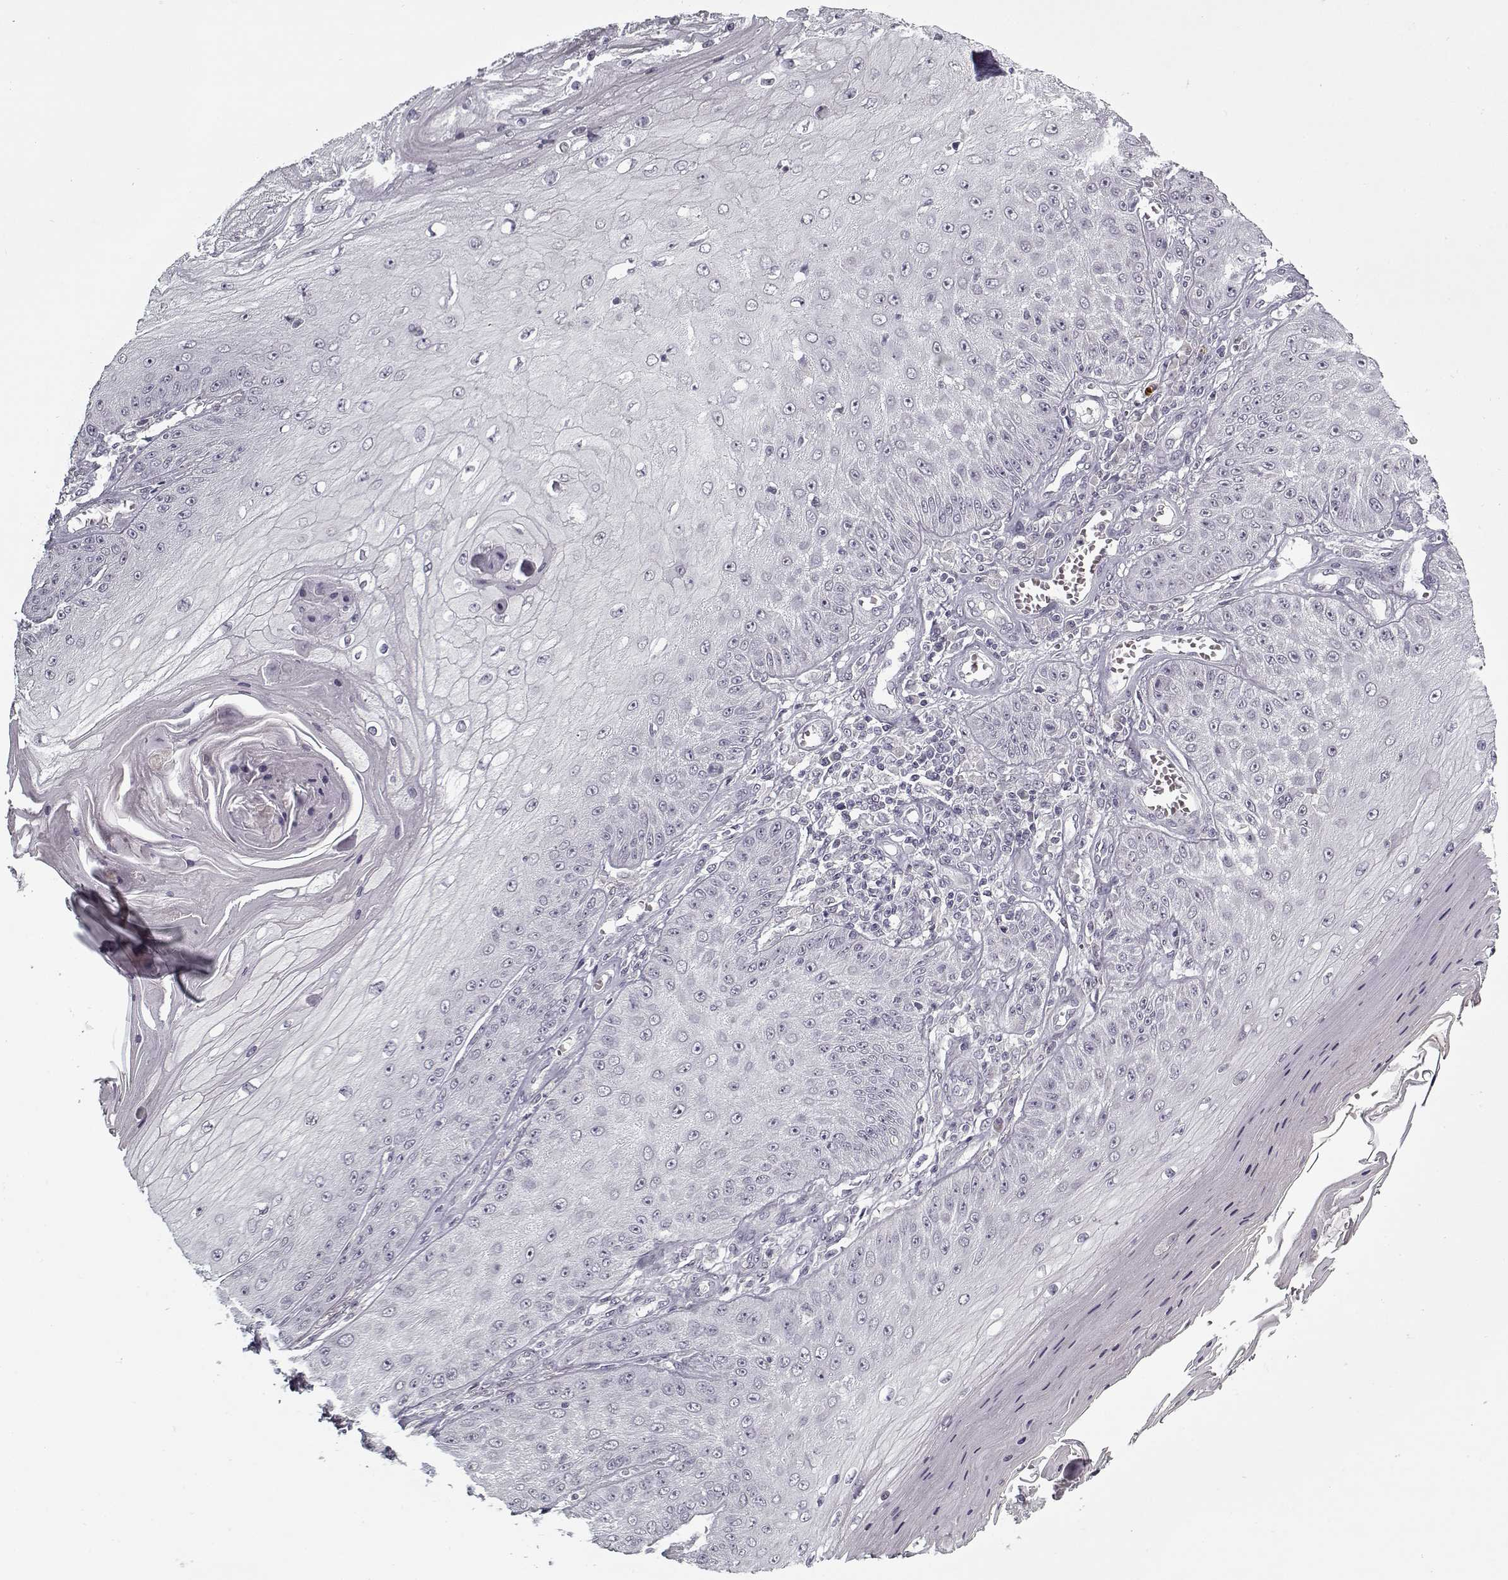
{"staining": {"intensity": "negative", "quantity": "none", "location": "none"}, "tissue": "skin cancer", "cell_type": "Tumor cells", "image_type": "cancer", "snomed": [{"axis": "morphology", "description": "Squamous cell carcinoma, NOS"}, {"axis": "topography", "description": "Skin"}], "caption": "A photomicrograph of human skin cancer (squamous cell carcinoma) is negative for staining in tumor cells.", "gene": "LAMA2", "patient": {"sex": "male", "age": 70}}